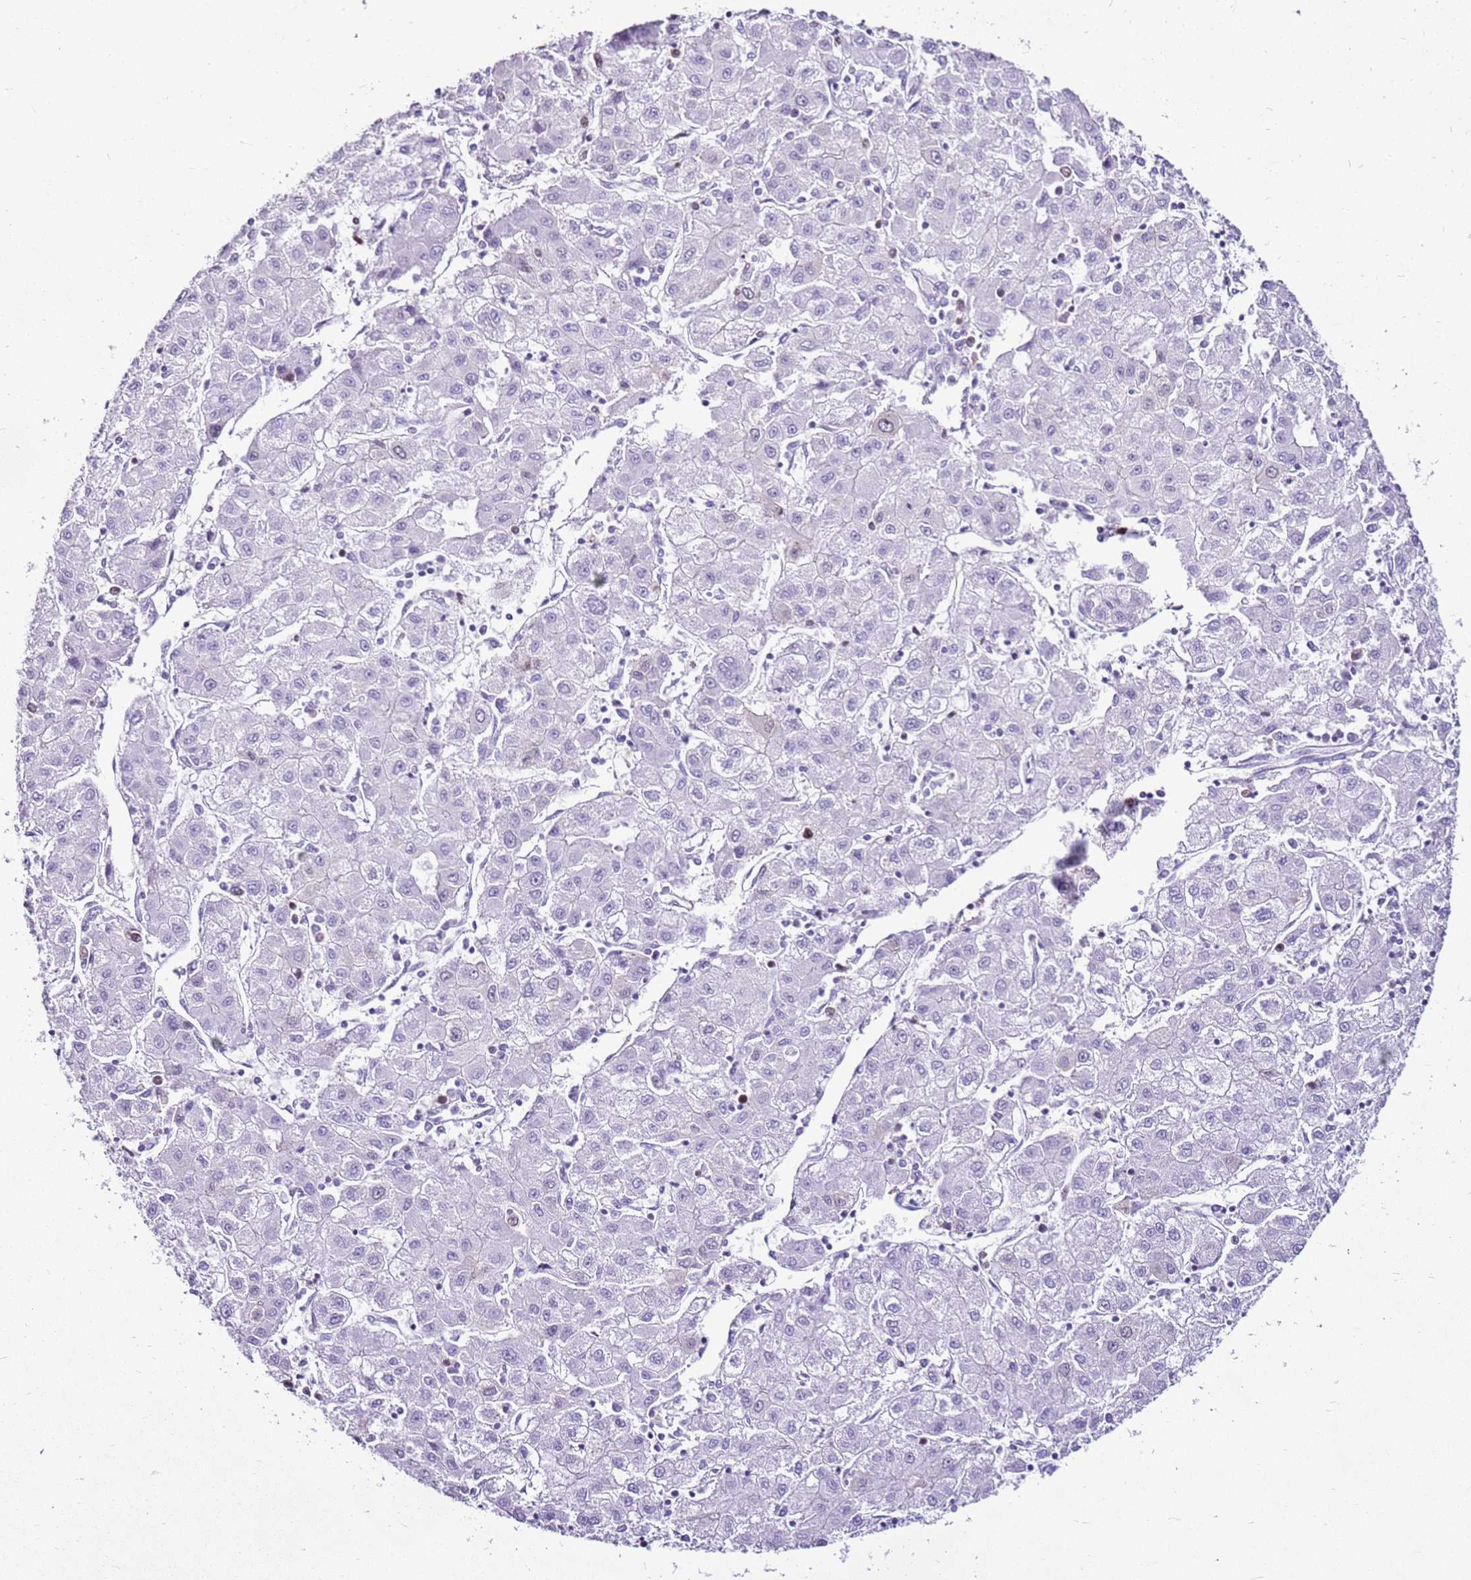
{"staining": {"intensity": "negative", "quantity": "none", "location": "none"}, "tissue": "liver cancer", "cell_type": "Tumor cells", "image_type": "cancer", "snomed": [{"axis": "morphology", "description": "Carcinoma, Hepatocellular, NOS"}, {"axis": "topography", "description": "Liver"}], "caption": "This is an immunohistochemistry histopathology image of human hepatocellular carcinoma (liver). There is no staining in tumor cells.", "gene": "SPC25", "patient": {"sex": "male", "age": 72}}